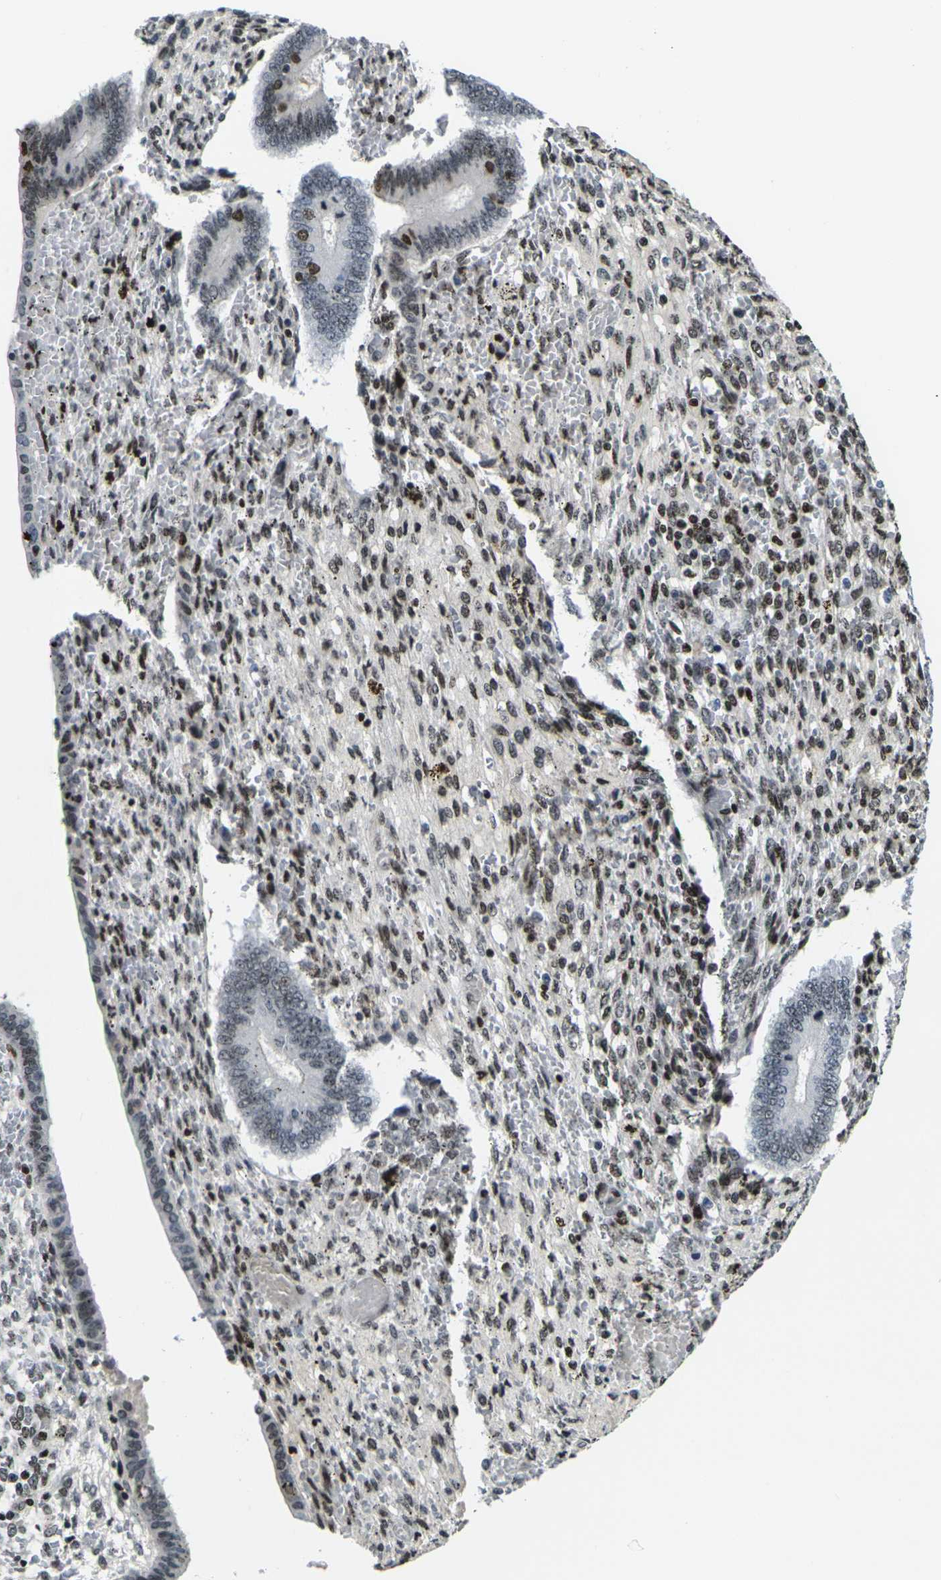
{"staining": {"intensity": "strong", "quantity": "25%-75%", "location": "nuclear"}, "tissue": "endometrium", "cell_type": "Cells in endometrial stroma", "image_type": "normal", "snomed": [{"axis": "morphology", "description": "Normal tissue, NOS"}, {"axis": "topography", "description": "Endometrium"}], "caption": "Immunohistochemical staining of benign endometrium exhibits strong nuclear protein staining in about 25%-75% of cells in endometrial stroma.", "gene": "H1", "patient": {"sex": "female", "age": 42}}